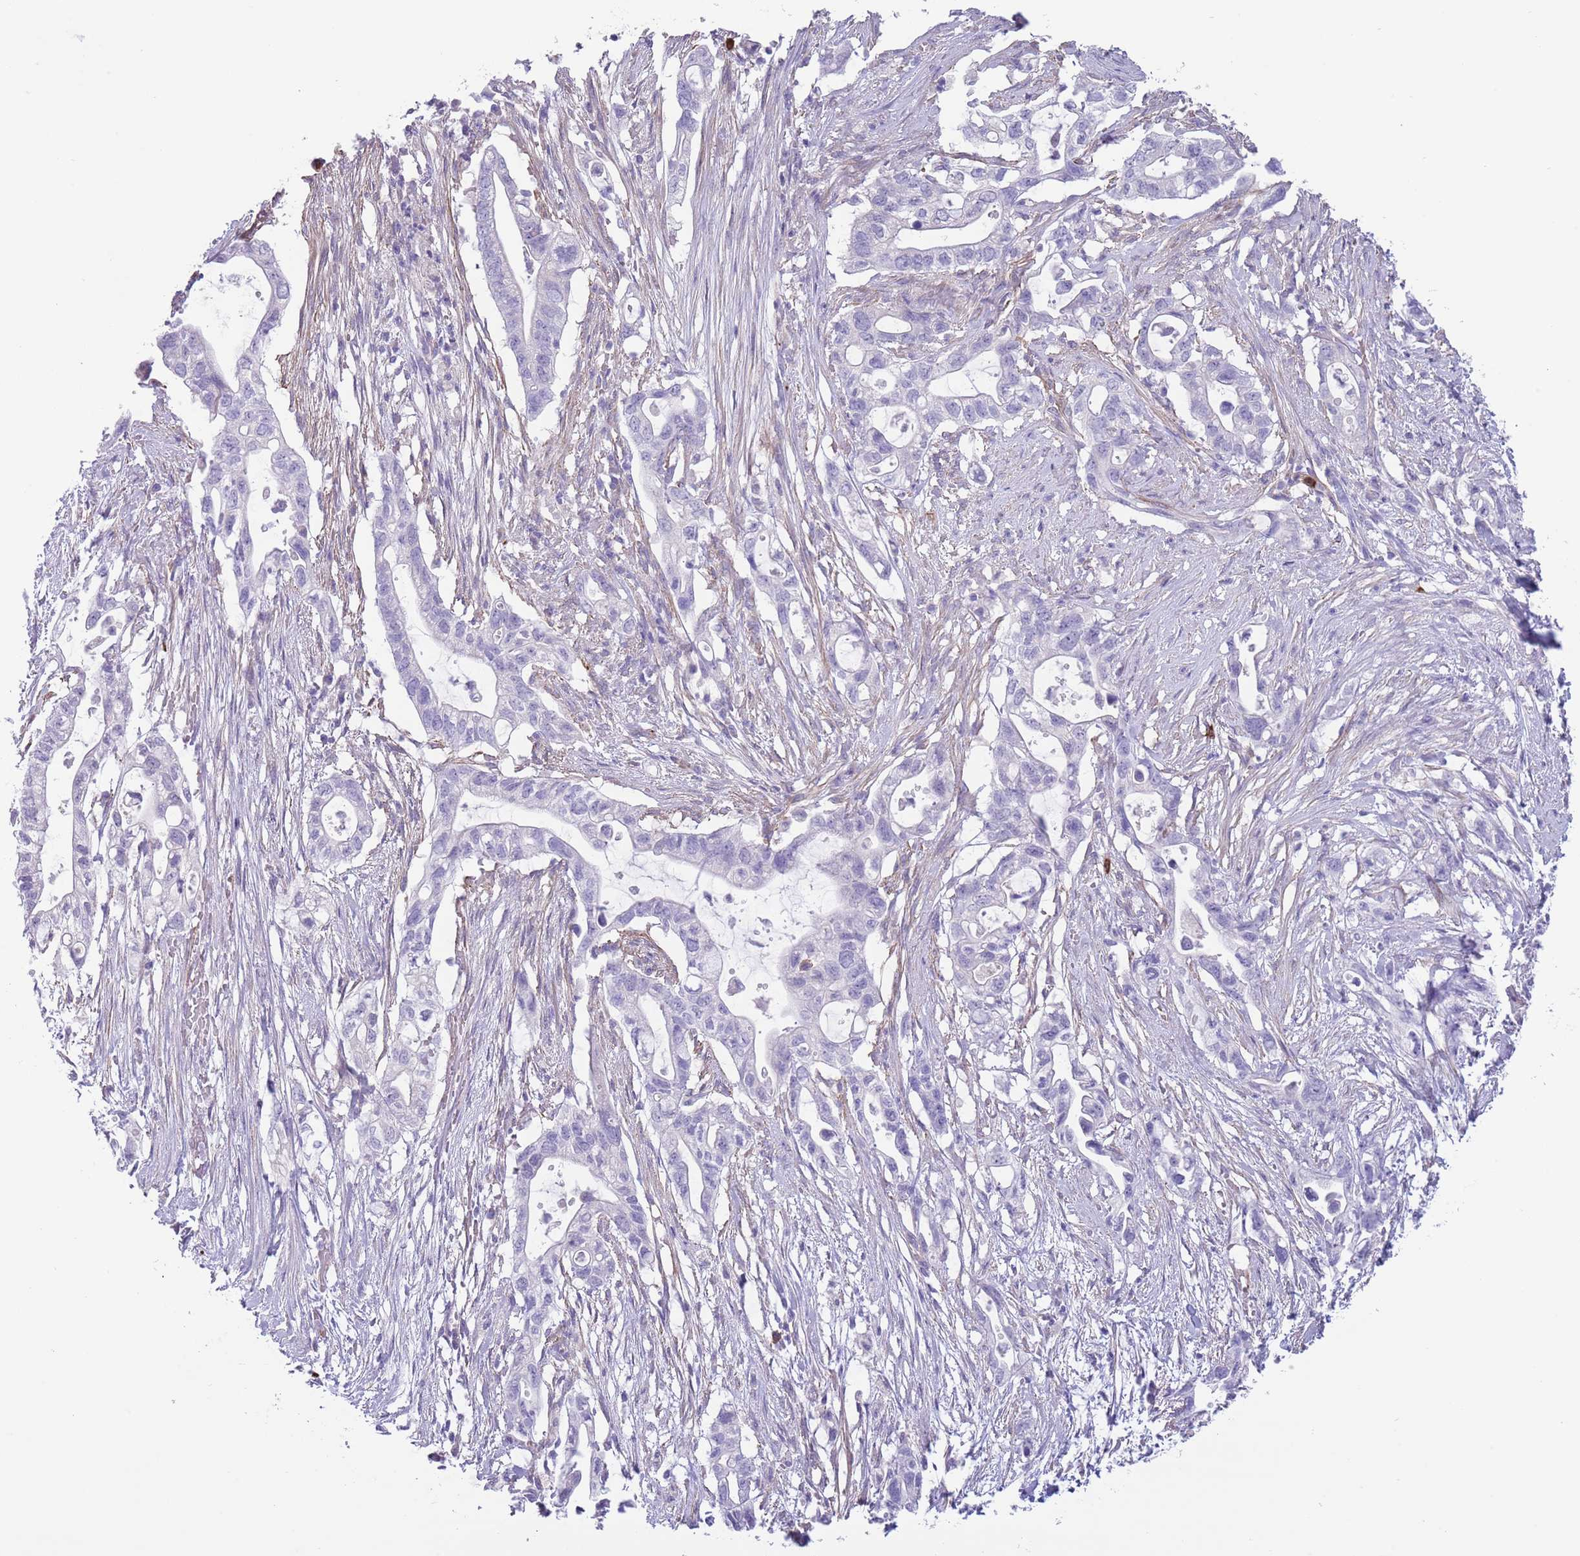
{"staining": {"intensity": "negative", "quantity": "none", "location": "none"}, "tissue": "pancreatic cancer", "cell_type": "Tumor cells", "image_type": "cancer", "snomed": [{"axis": "morphology", "description": "Adenocarcinoma, NOS"}, {"axis": "topography", "description": "Pancreas"}], "caption": "The image displays no significant expression in tumor cells of adenocarcinoma (pancreatic).", "gene": "TSGA13", "patient": {"sex": "female", "age": 72}}